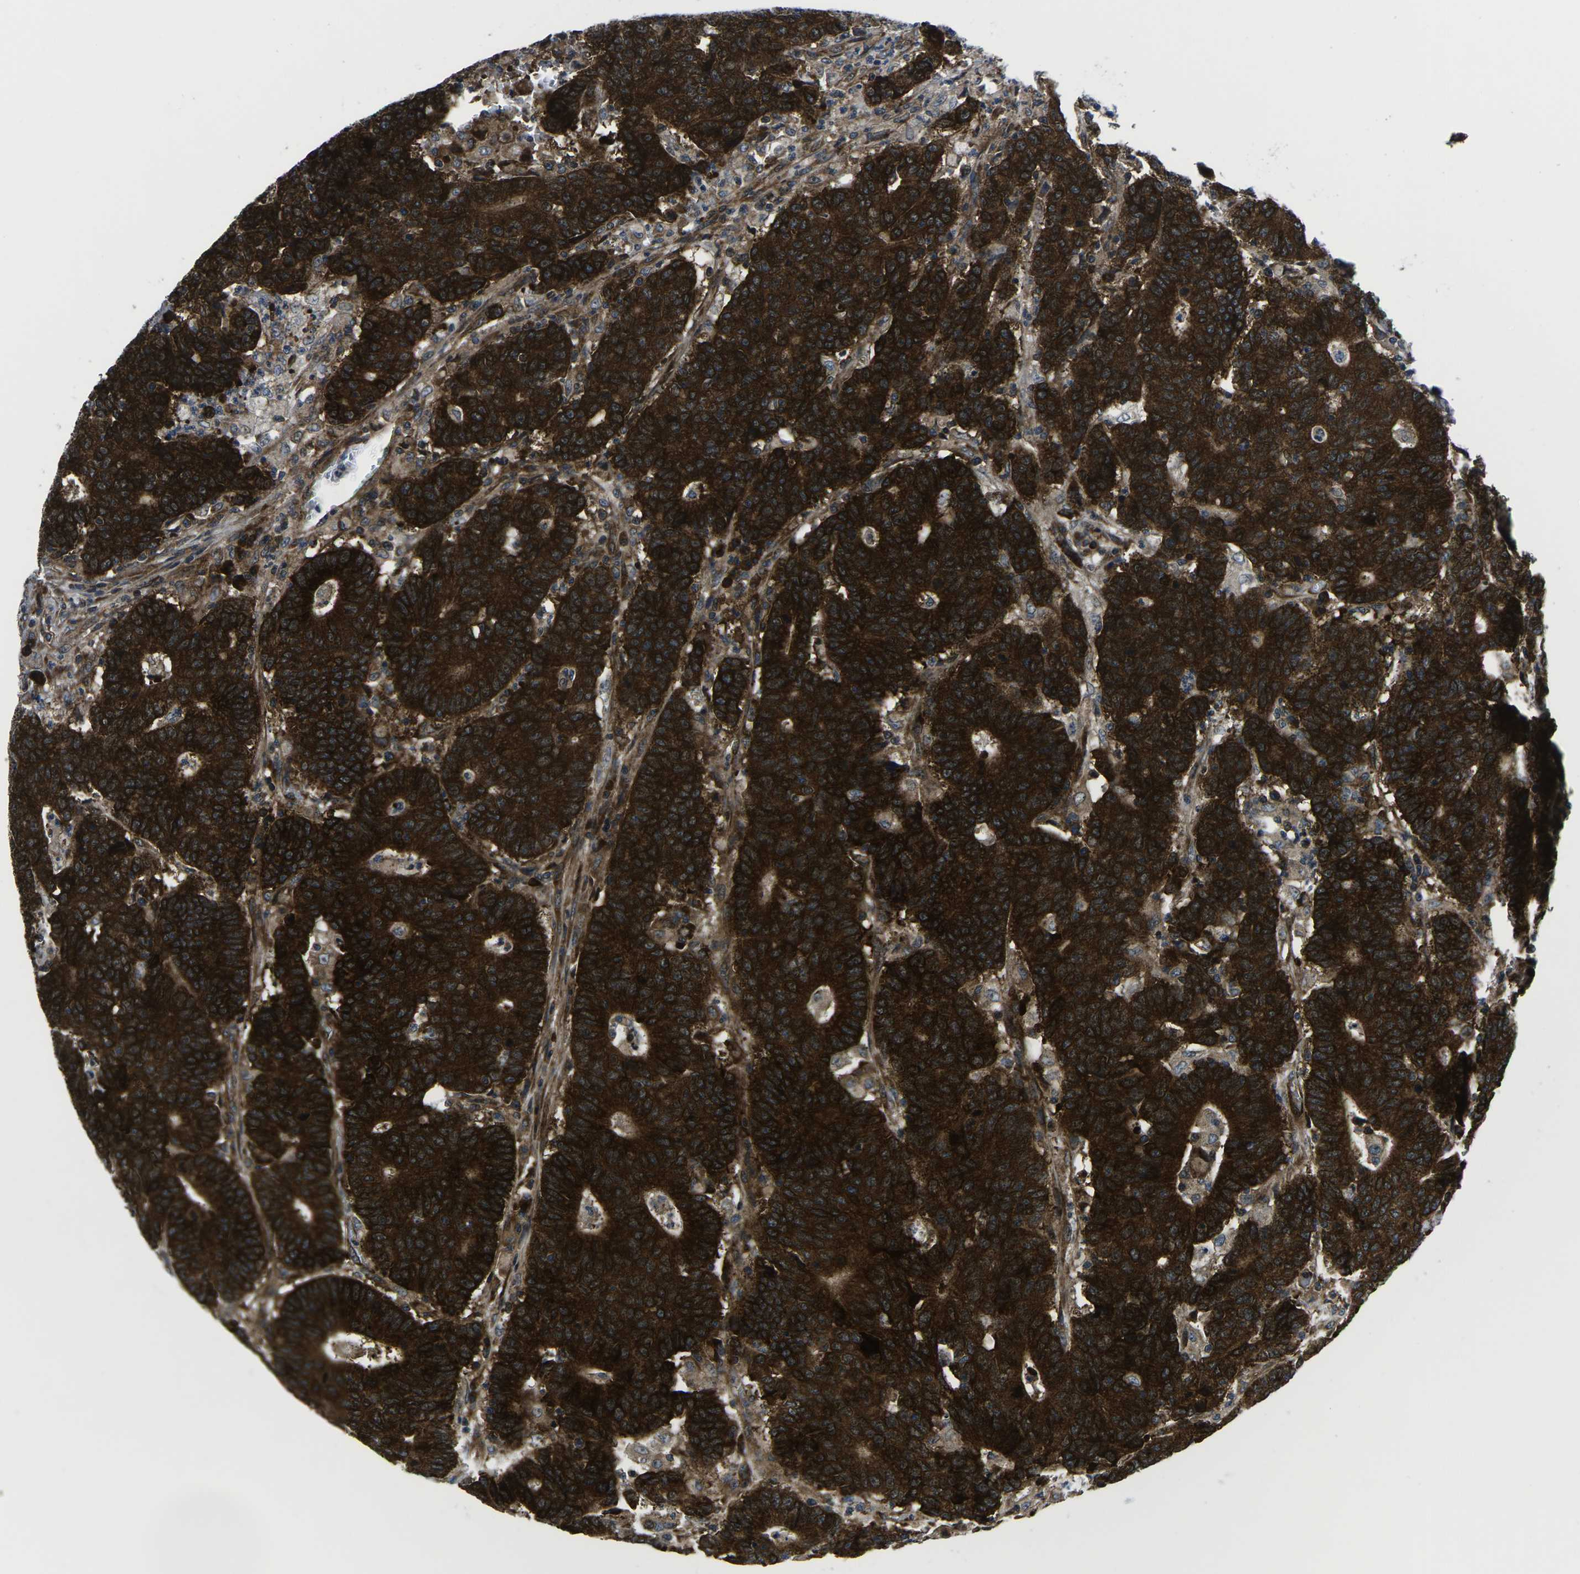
{"staining": {"intensity": "strong", "quantity": ">75%", "location": "cytoplasmic/membranous"}, "tissue": "colorectal cancer", "cell_type": "Tumor cells", "image_type": "cancer", "snomed": [{"axis": "morphology", "description": "Normal tissue, NOS"}, {"axis": "morphology", "description": "Adenocarcinoma, NOS"}, {"axis": "topography", "description": "Colon"}], "caption": "Approximately >75% of tumor cells in human colorectal cancer (adenocarcinoma) exhibit strong cytoplasmic/membranous protein positivity as visualized by brown immunohistochemical staining.", "gene": "EIF4E", "patient": {"sex": "female", "age": 75}}